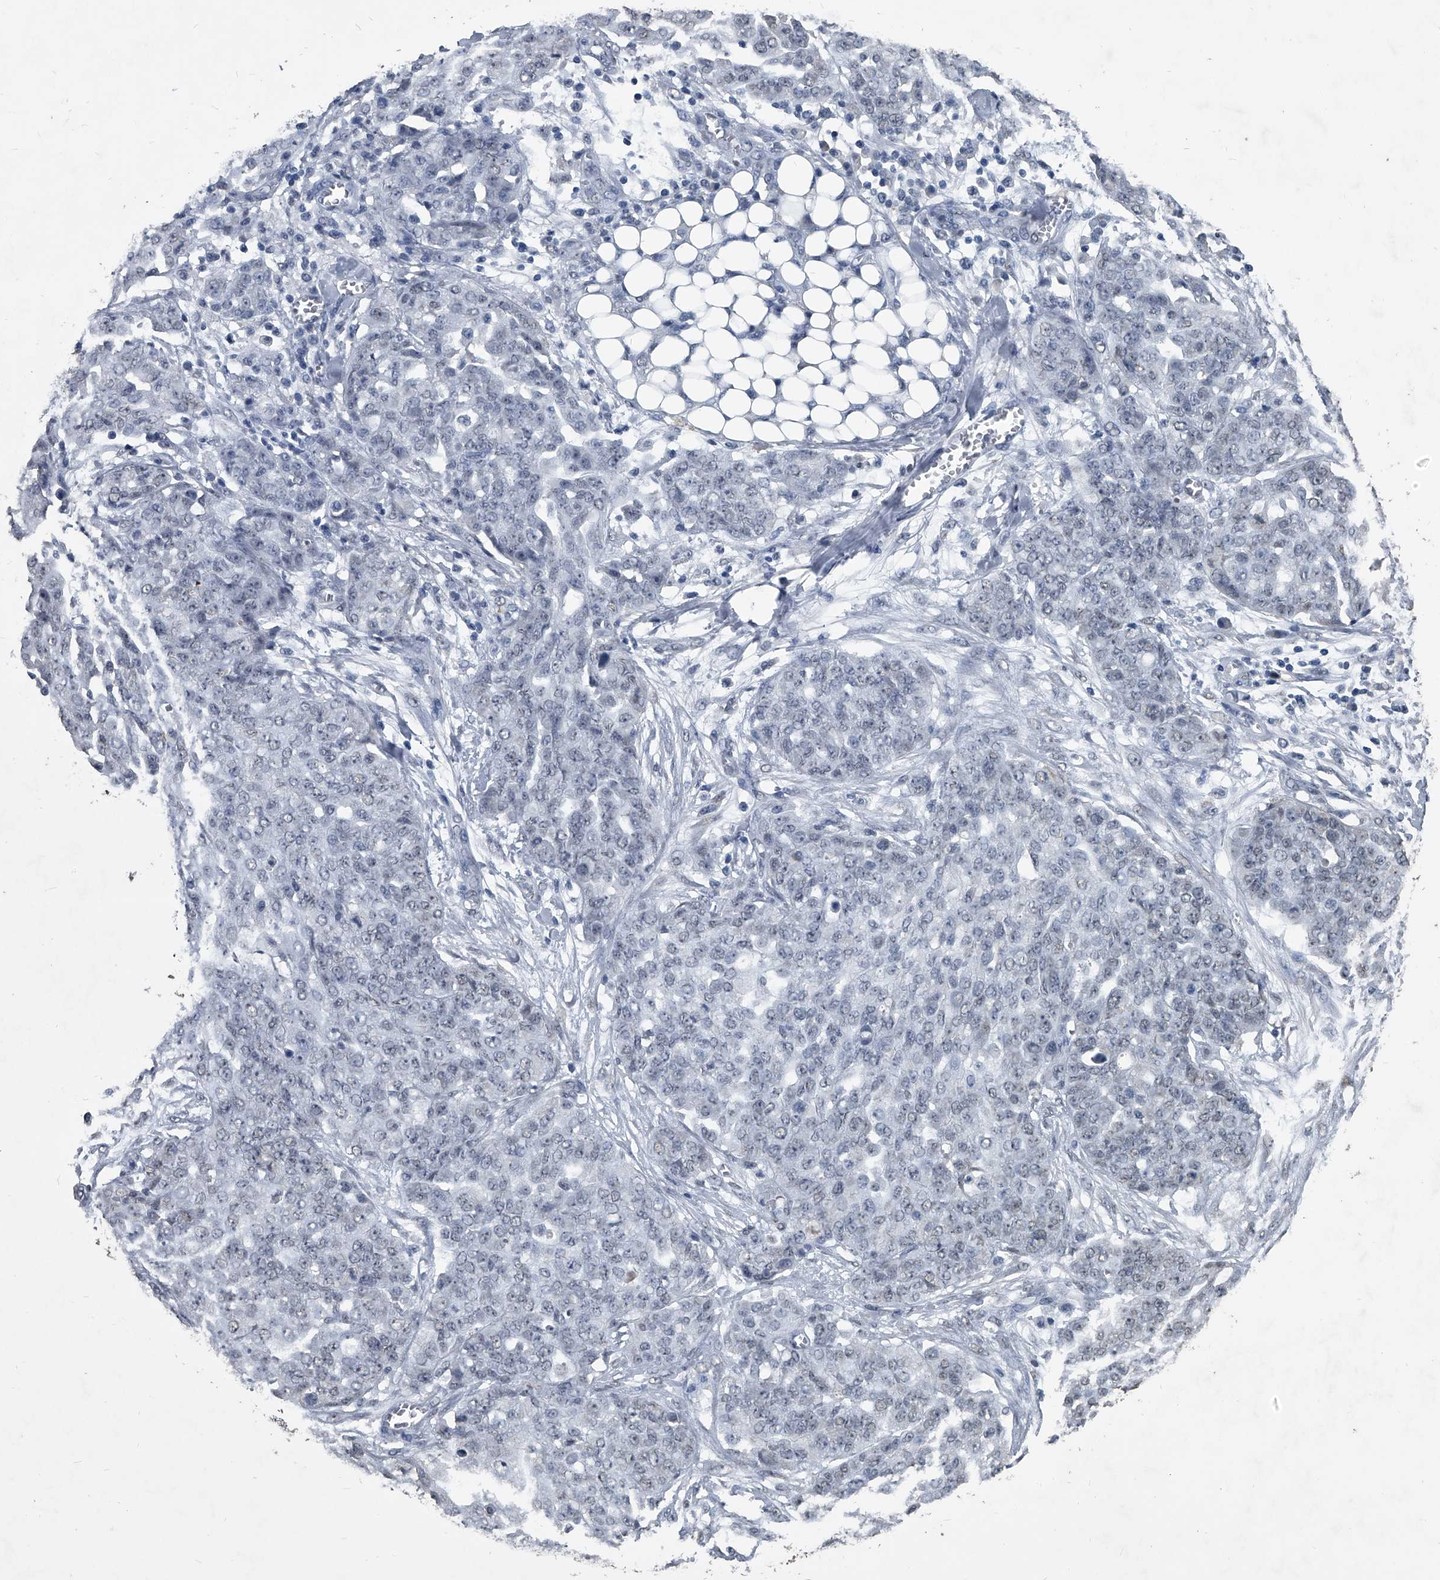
{"staining": {"intensity": "negative", "quantity": "none", "location": "none"}, "tissue": "ovarian cancer", "cell_type": "Tumor cells", "image_type": "cancer", "snomed": [{"axis": "morphology", "description": "Cystadenocarcinoma, serous, NOS"}, {"axis": "topography", "description": "Soft tissue"}, {"axis": "topography", "description": "Ovary"}], "caption": "The immunohistochemistry (IHC) micrograph has no significant expression in tumor cells of ovarian serous cystadenocarcinoma tissue.", "gene": "MATR3", "patient": {"sex": "female", "age": 57}}